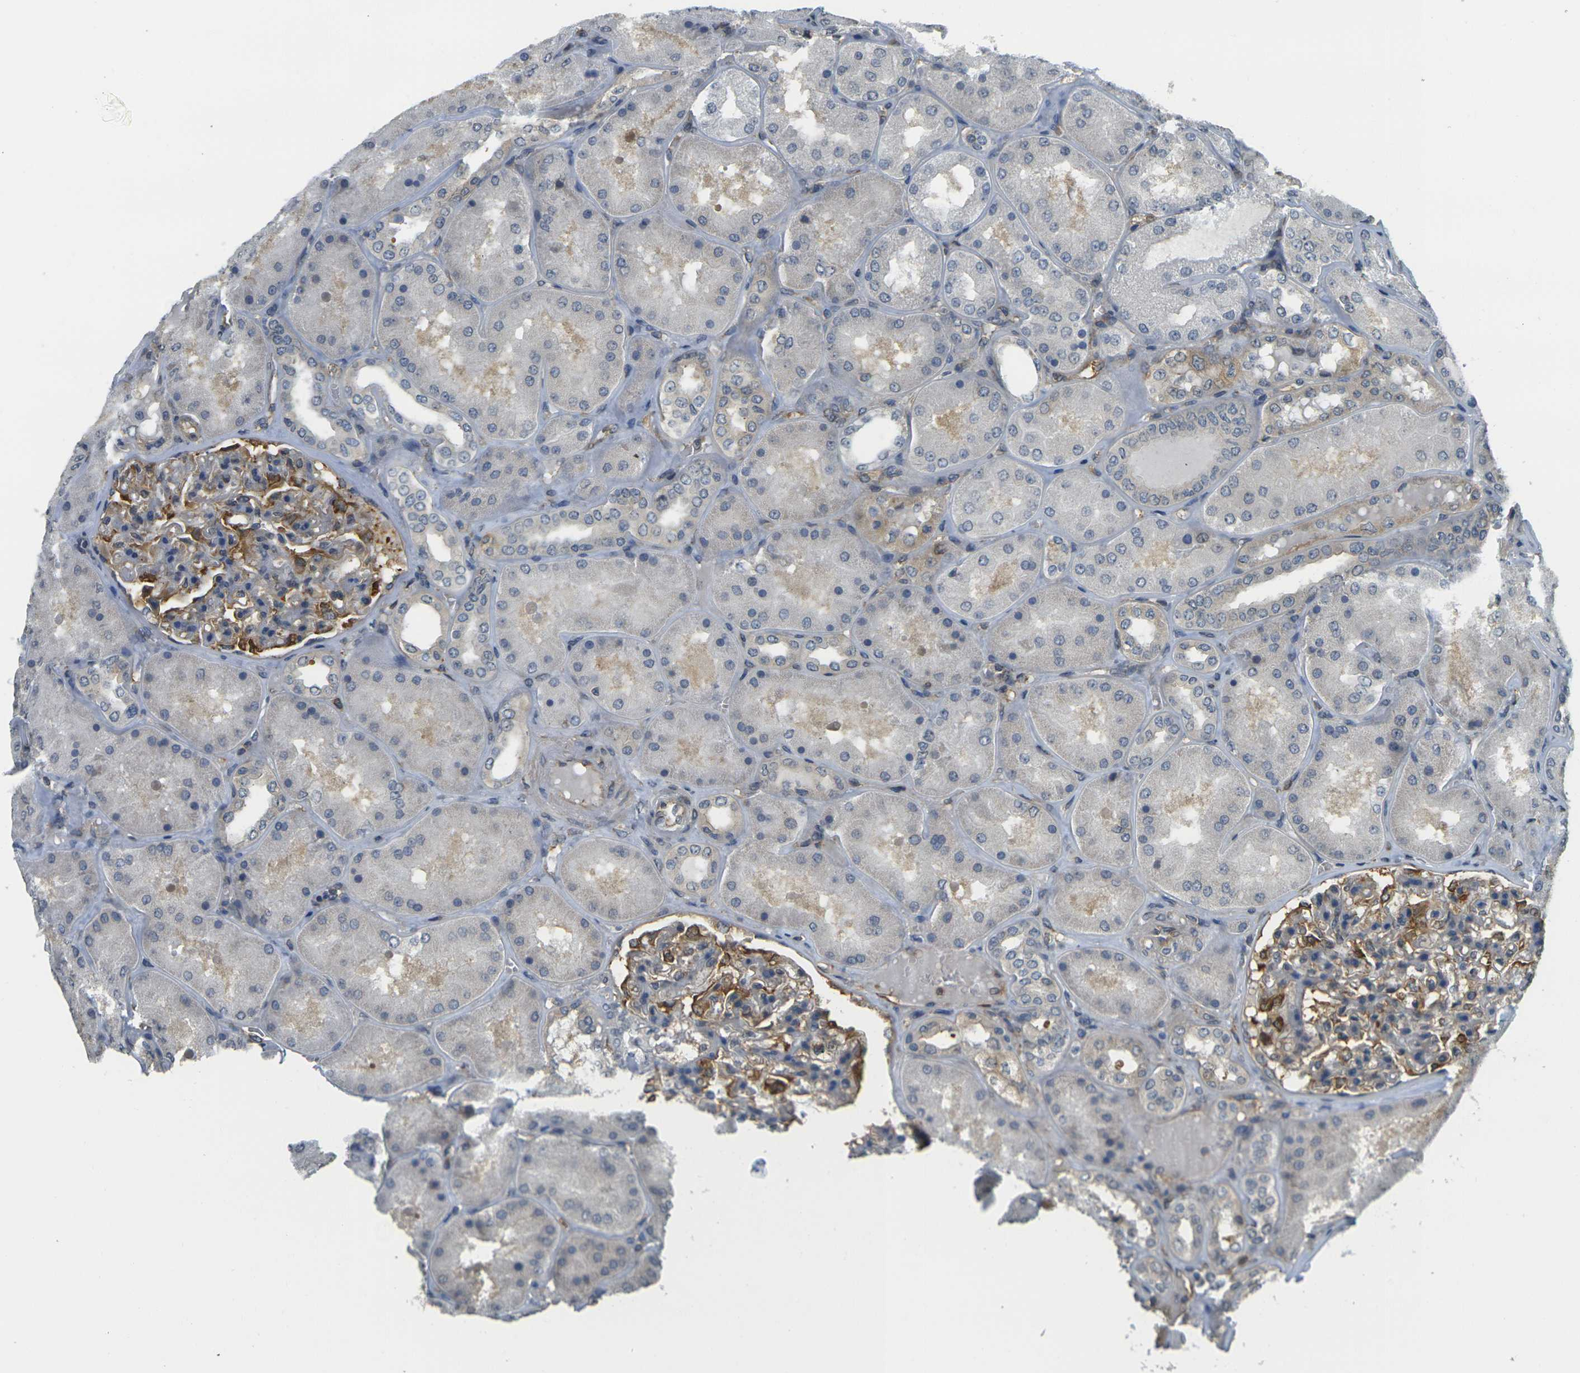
{"staining": {"intensity": "strong", "quantity": "25%-75%", "location": "cytoplasmic/membranous"}, "tissue": "kidney", "cell_type": "Cells in glomeruli", "image_type": "normal", "snomed": [{"axis": "morphology", "description": "Normal tissue, NOS"}, {"axis": "topography", "description": "Kidney"}], "caption": "Kidney stained with DAB (3,3'-diaminobenzidine) immunohistochemistry (IHC) demonstrates high levels of strong cytoplasmic/membranous positivity in approximately 25%-75% of cells in glomeruli.", "gene": "CAST", "patient": {"sex": "female", "age": 56}}